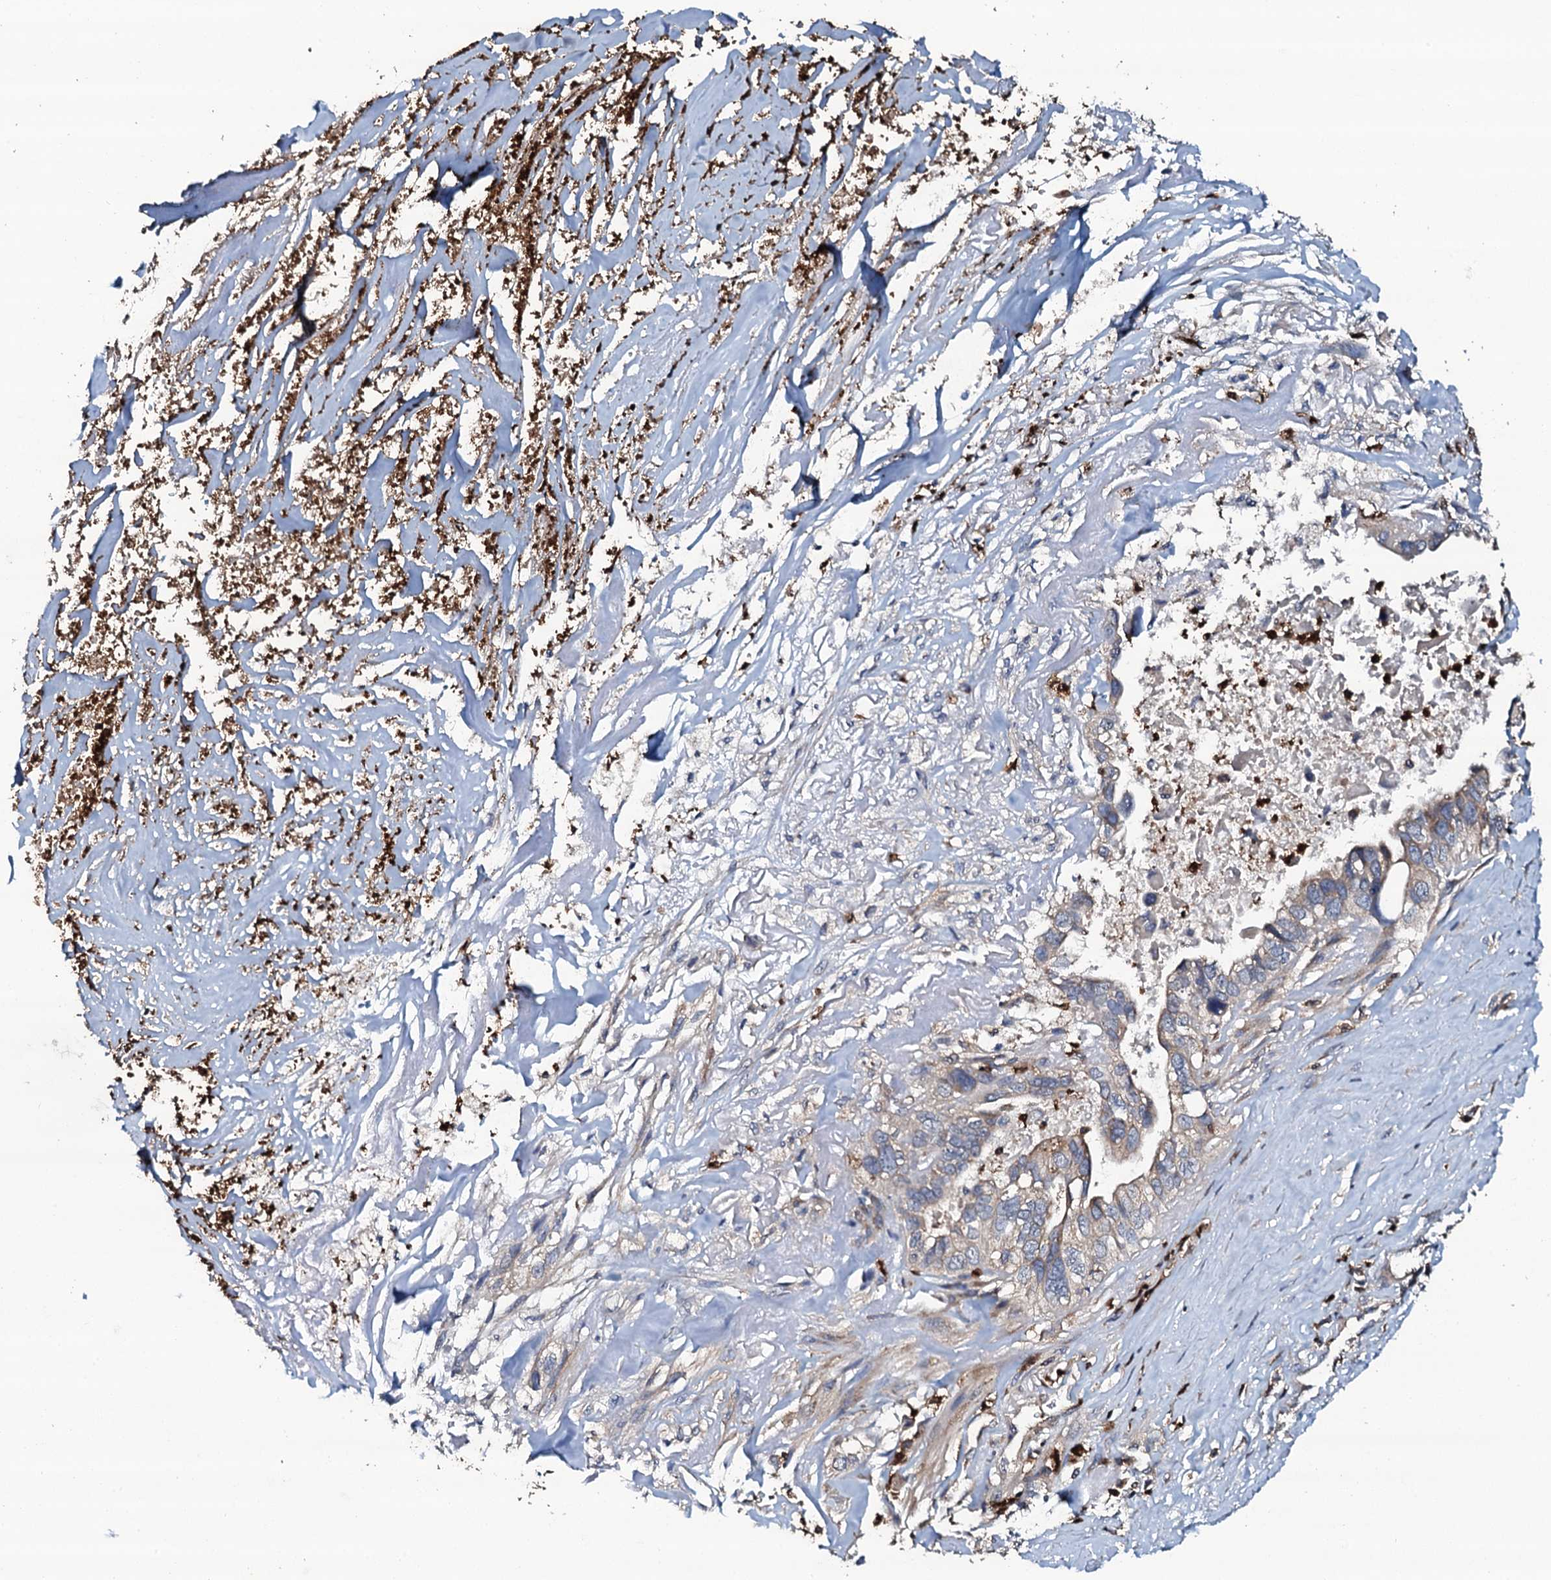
{"staining": {"intensity": "weak", "quantity": "<25%", "location": "cytoplasmic/membranous"}, "tissue": "liver cancer", "cell_type": "Tumor cells", "image_type": "cancer", "snomed": [{"axis": "morphology", "description": "Cholangiocarcinoma"}, {"axis": "topography", "description": "Liver"}], "caption": "Liver cancer (cholangiocarcinoma) was stained to show a protein in brown. There is no significant expression in tumor cells. (Immunohistochemistry (ihc), brightfield microscopy, high magnification).", "gene": "GRK2", "patient": {"sex": "female", "age": 79}}